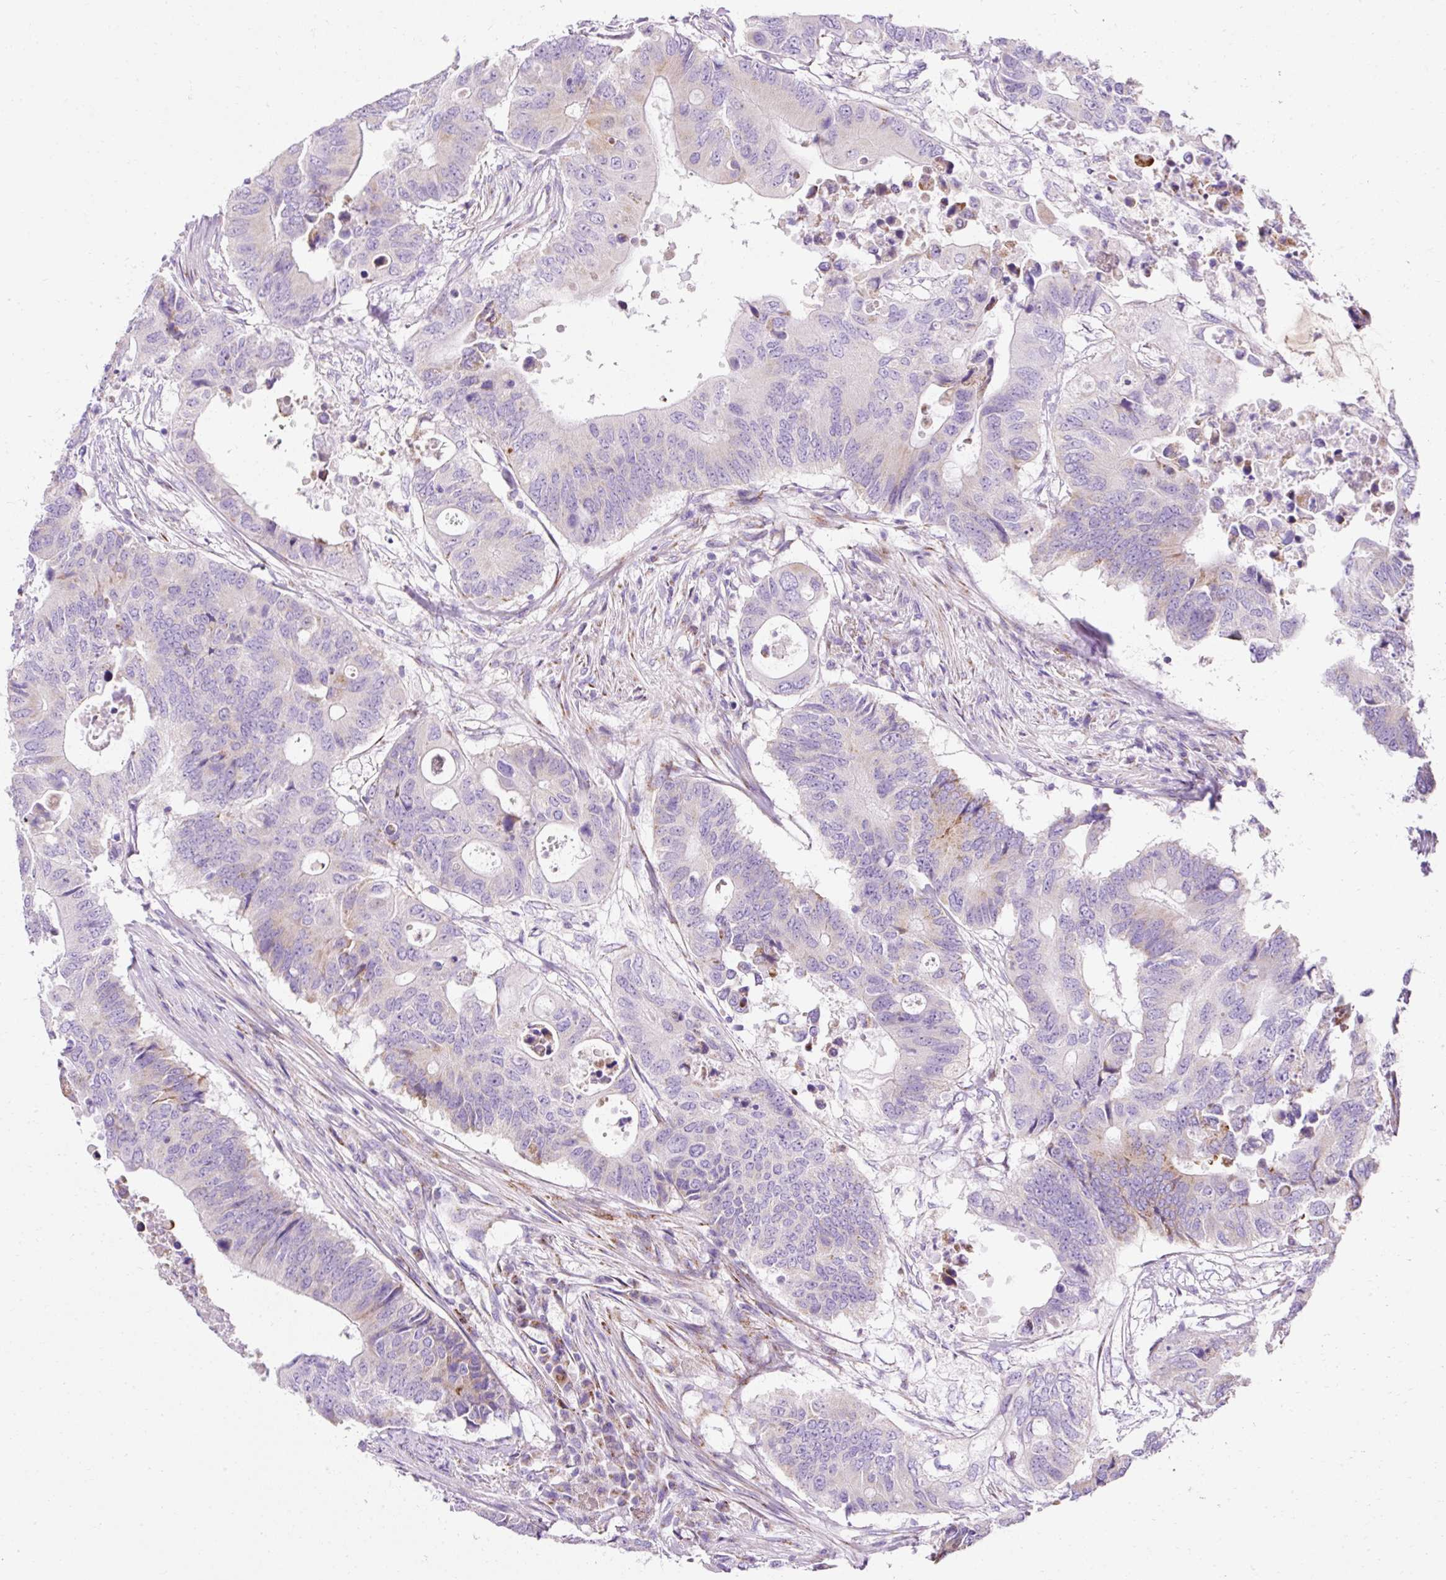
{"staining": {"intensity": "weak", "quantity": "<25%", "location": "cytoplasmic/membranous"}, "tissue": "colorectal cancer", "cell_type": "Tumor cells", "image_type": "cancer", "snomed": [{"axis": "morphology", "description": "Adenocarcinoma, NOS"}, {"axis": "topography", "description": "Colon"}], "caption": "Adenocarcinoma (colorectal) stained for a protein using immunohistochemistry displays no positivity tumor cells.", "gene": "PLPP2", "patient": {"sex": "male", "age": 71}}